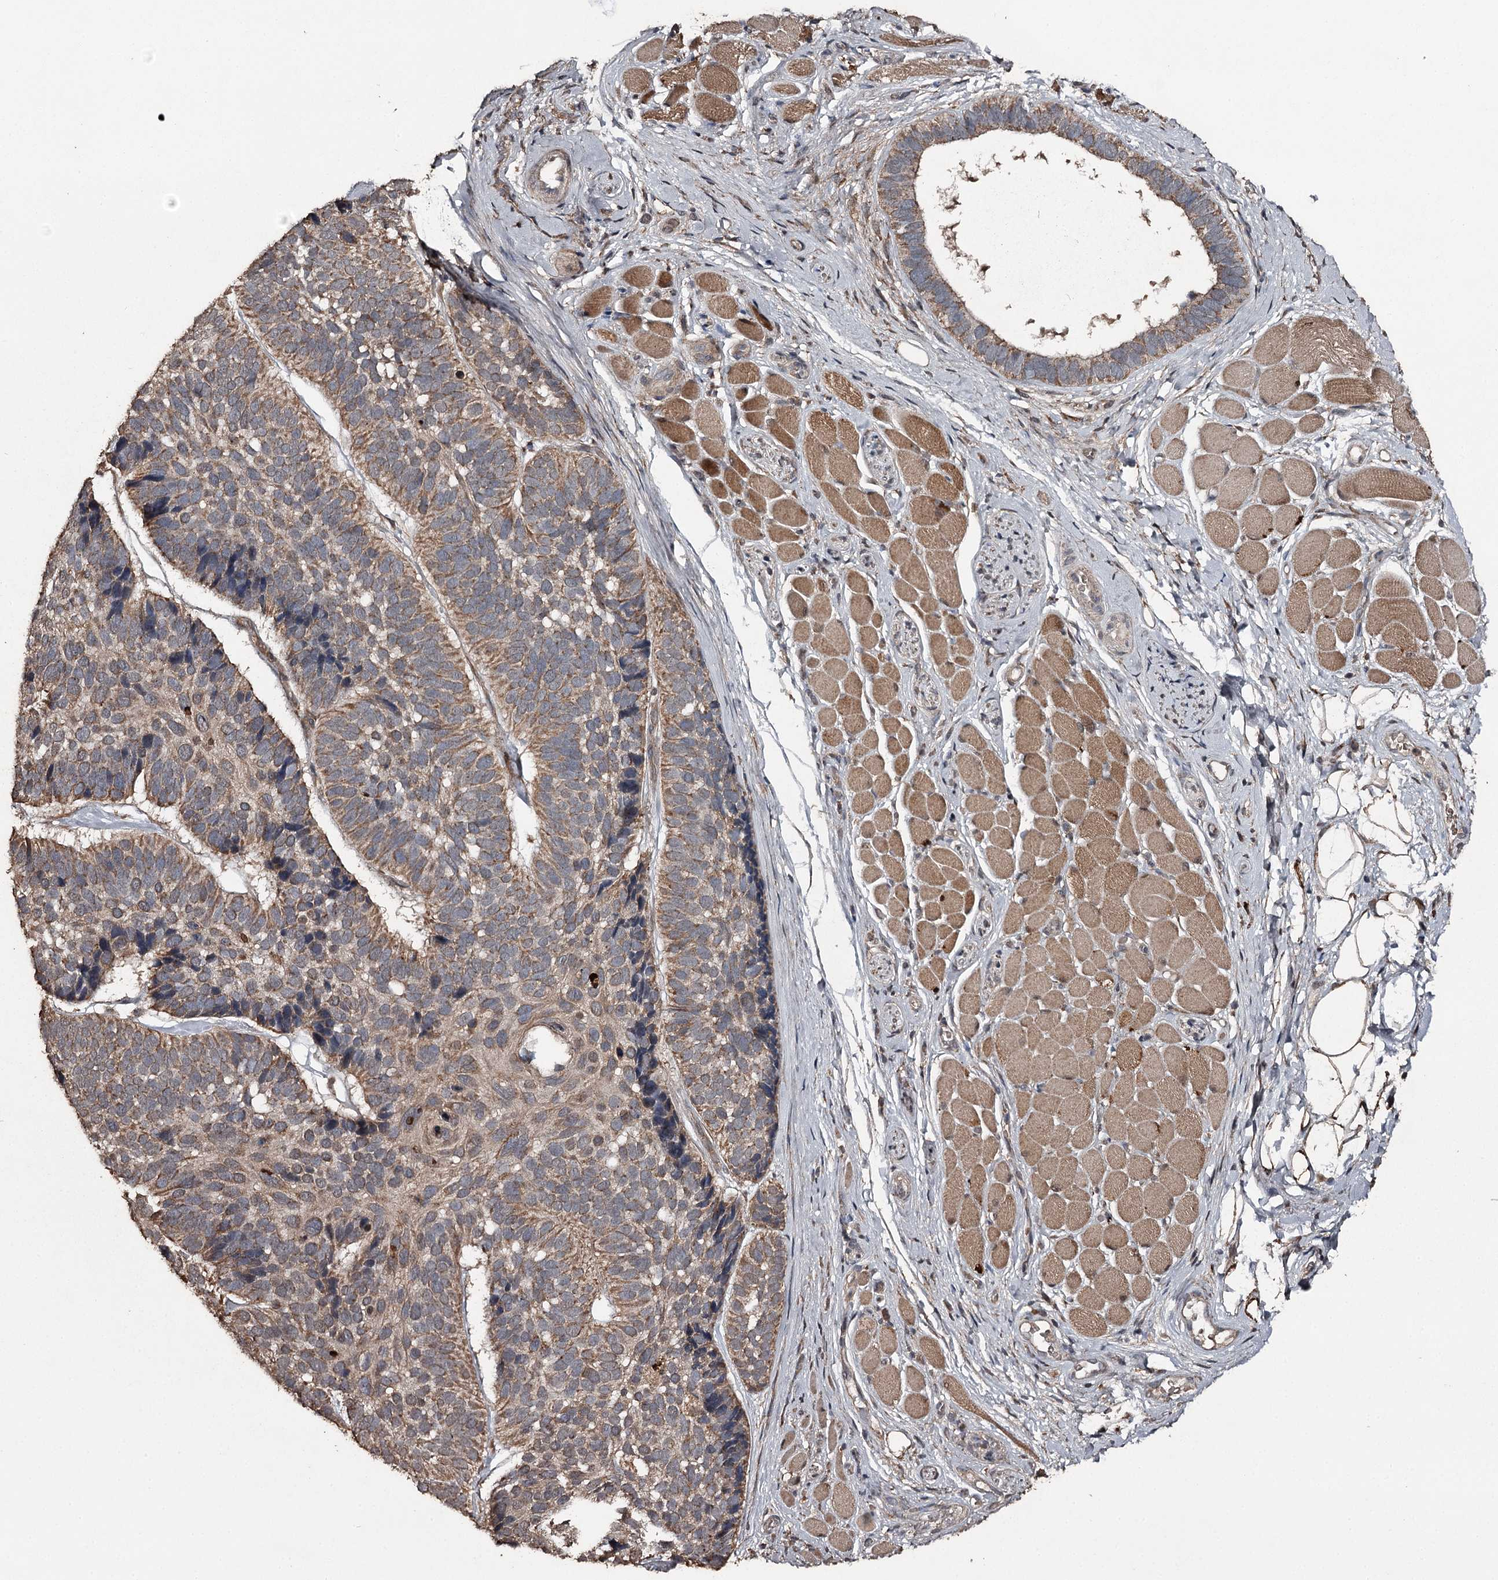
{"staining": {"intensity": "moderate", "quantity": ">75%", "location": "cytoplasmic/membranous"}, "tissue": "skin cancer", "cell_type": "Tumor cells", "image_type": "cancer", "snomed": [{"axis": "morphology", "description": "Basal cell carcinoma"}, {"axis": "topography", "description": "Skin"}], "caption": "This histopathology image reveals immunohistochemistry staining of skin cancer, with medium moderate cytoplasmic/membranous positivity in approximately >75% of tumor cells.", "gene": "WIPI1", "patient": {"sex": "male", "age": 62}}